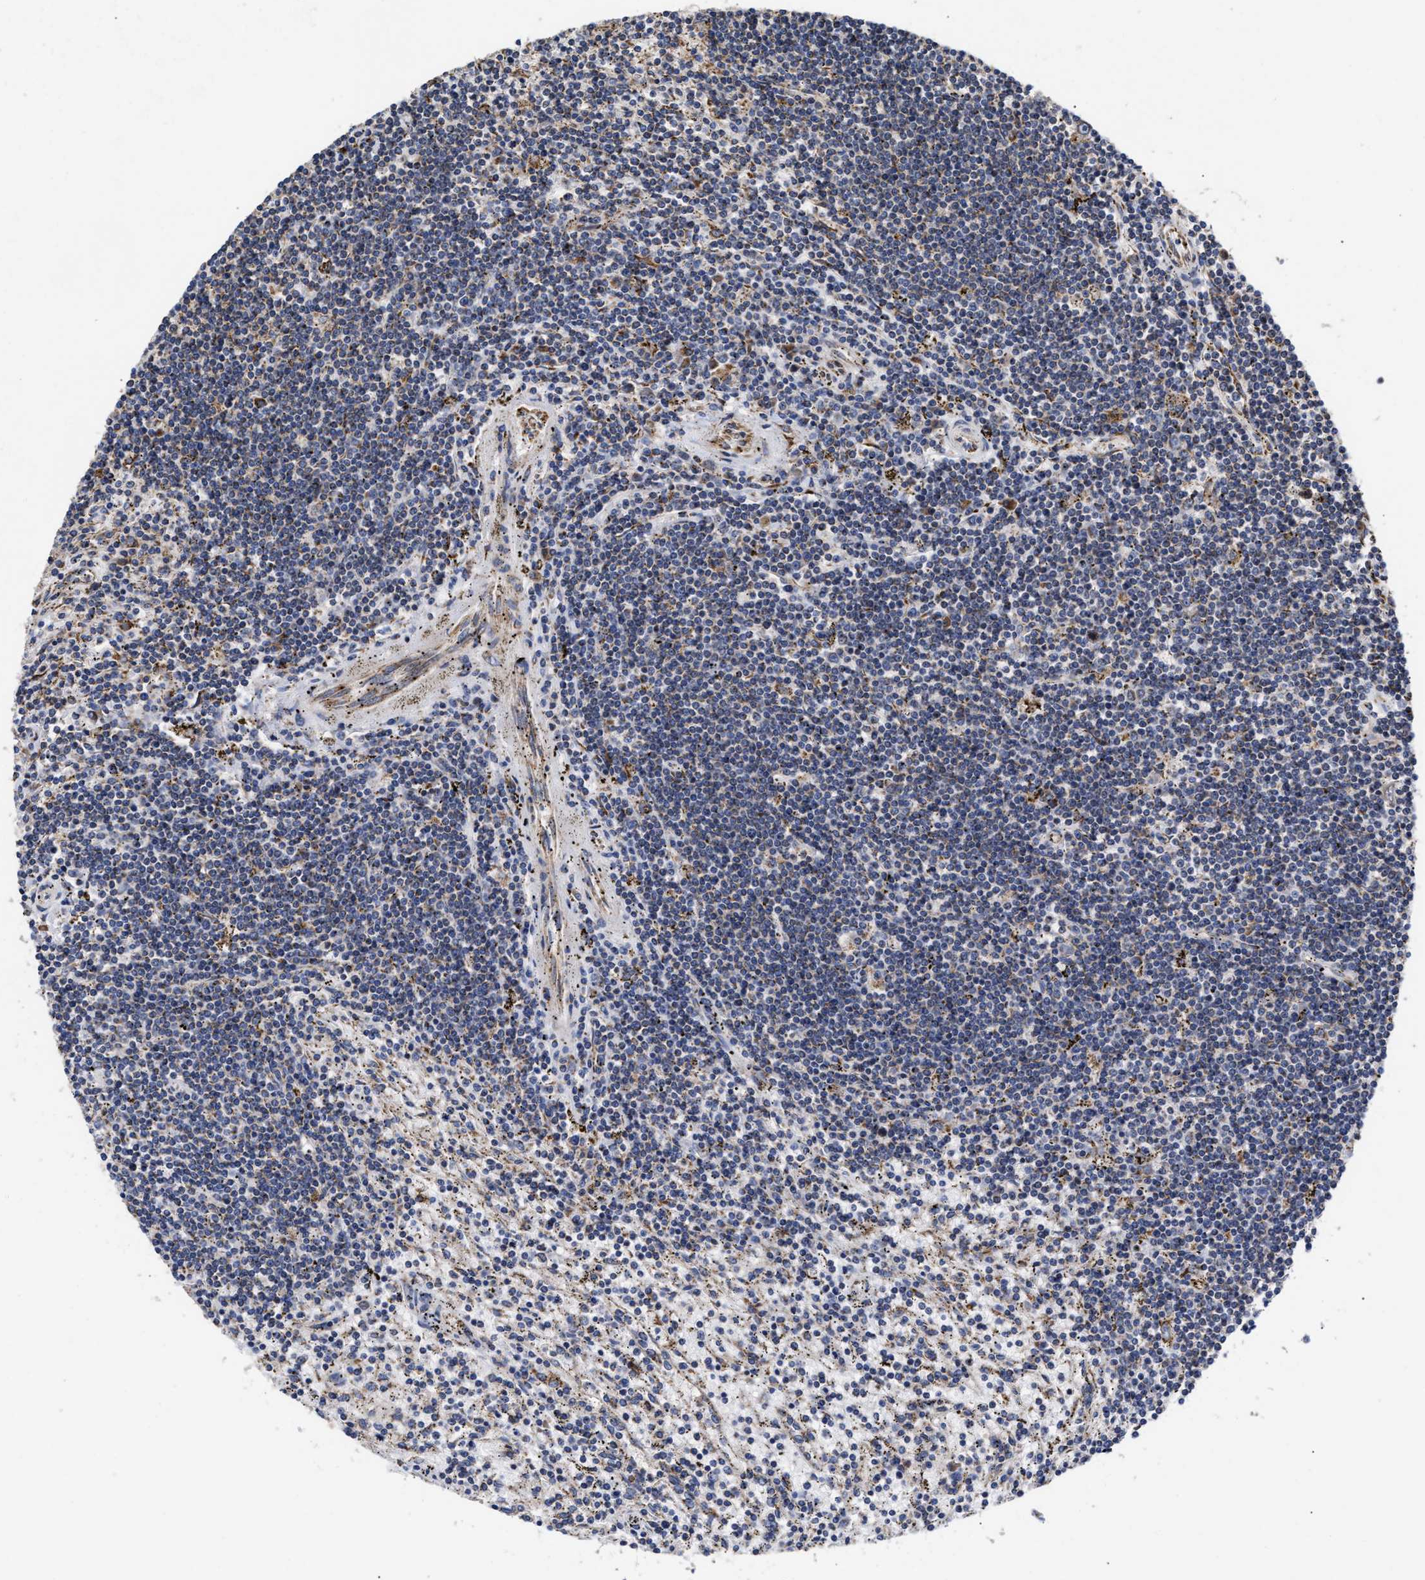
{"staining": {"intensity": "negative", "quantity": "none", "location": "none"}, "tissue": "lymphoma", "cell_type": "Tumor cells", "image_type": "cancer", "snomed": [{"axis": "morphology", "description": "Malignant lymphoma, non-Hodgkin's type, Low grade"}, {"axis": "topography", "description": "Spleen"}], "caption": "Low-grade malignant lymphoma, non-Hodgkin's type was stained to show a protein in brown. There is no significant positivity in tumor cells. The staining is performed using DAB (3,3'-diaminobenzidine) brown chromogen with nuclei counter-stained in using hematoxylin.", "gene": "MALSU1", "patient": {"sex": "male", "age": 76}}